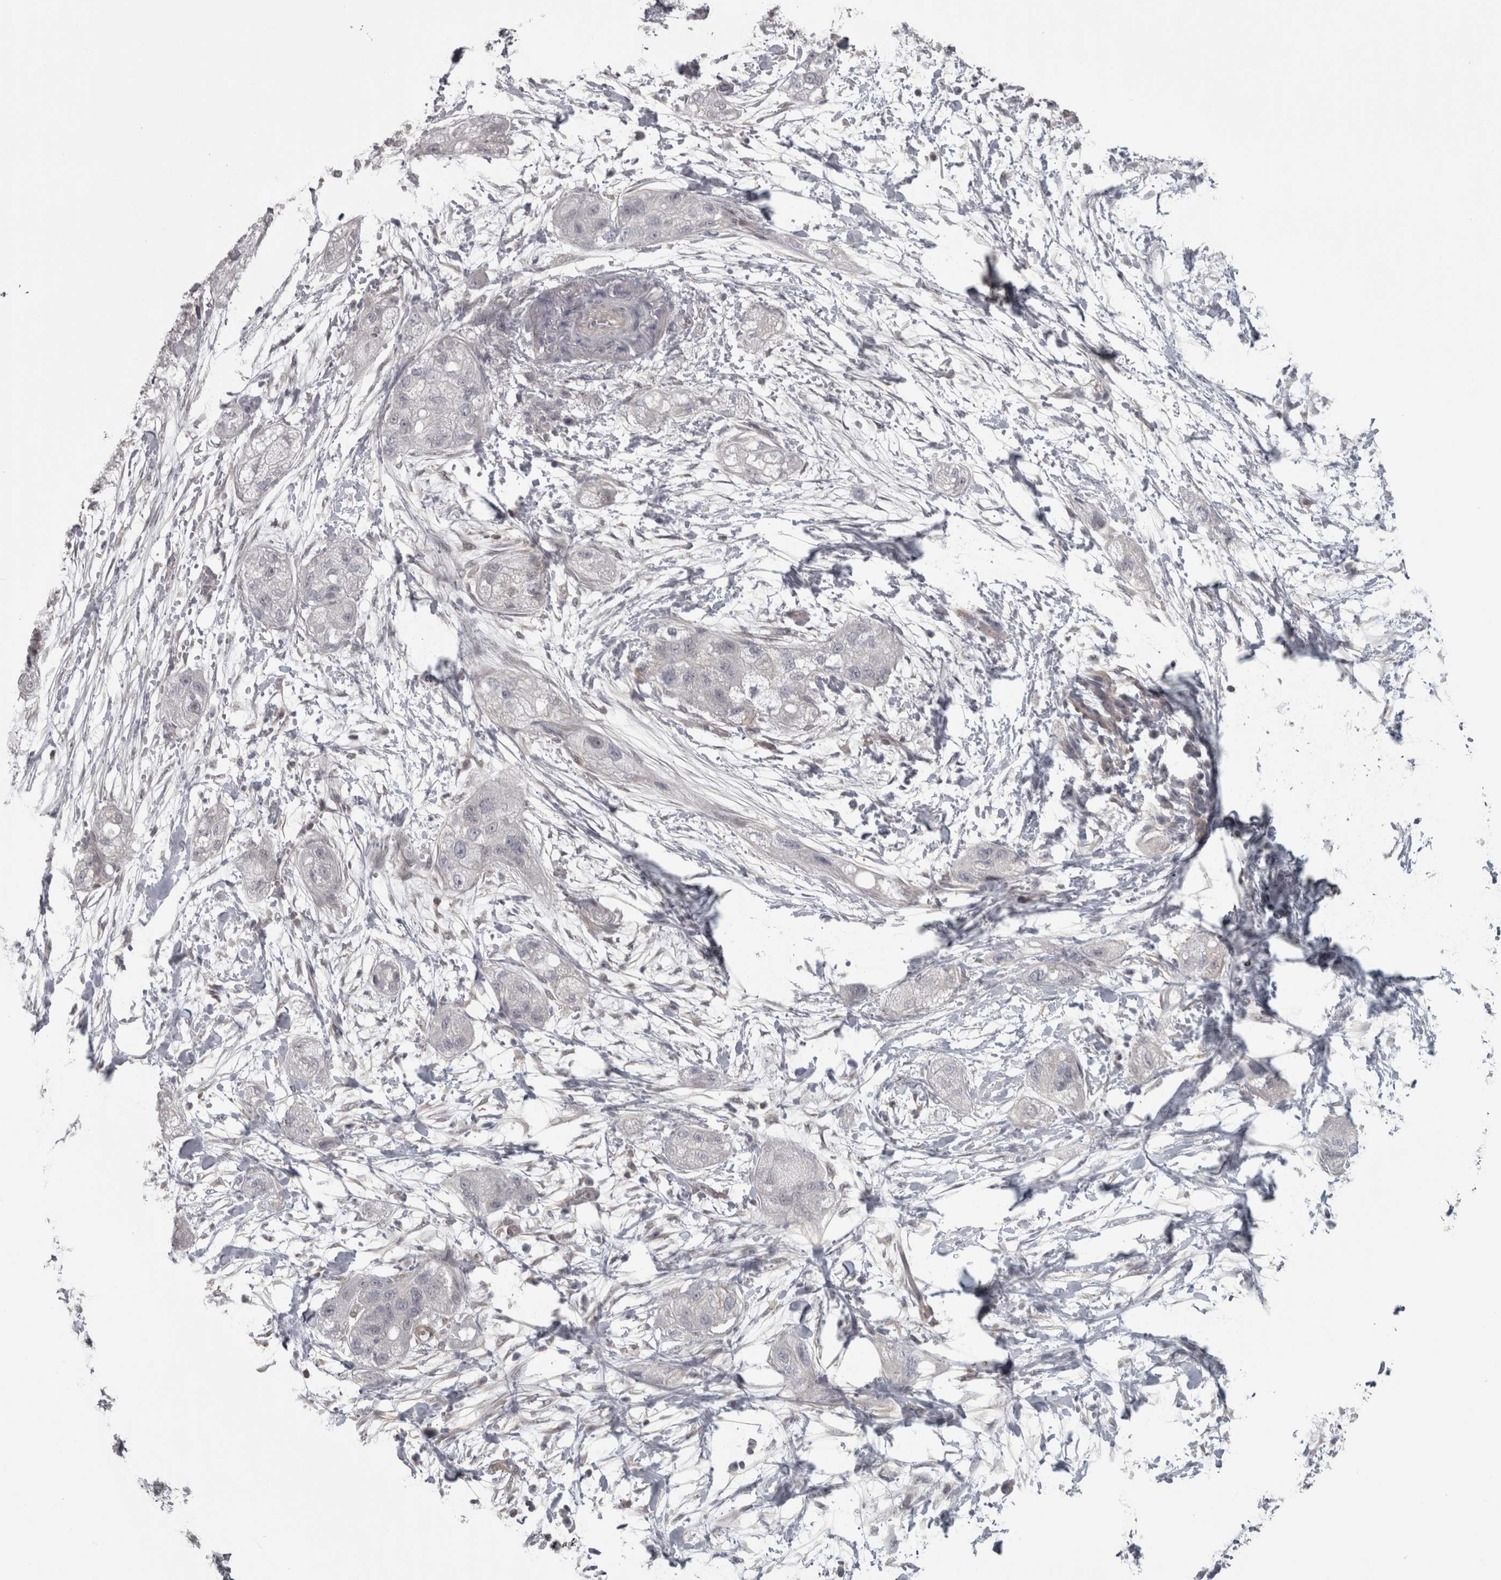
{"staining": {"intensity": "negative", "quantity": "none", "location": "none"}, "tissue": "pancreatic cancer", "cell_type": "Tumor cells", "image_type": "cancer", "snomed": [{"axis": "morphology", "description": "Adenocarcinoma, NOS"}, {"axis": "topography", "description": "Pancreas"}], "caption": "Immunohistochemistry (IHC) of adenocarcinoma (pancreatic) shows no staining in tumor cells.", "gene": "PPP1R12B", "patient": {"sex": "female", "age": 78}}